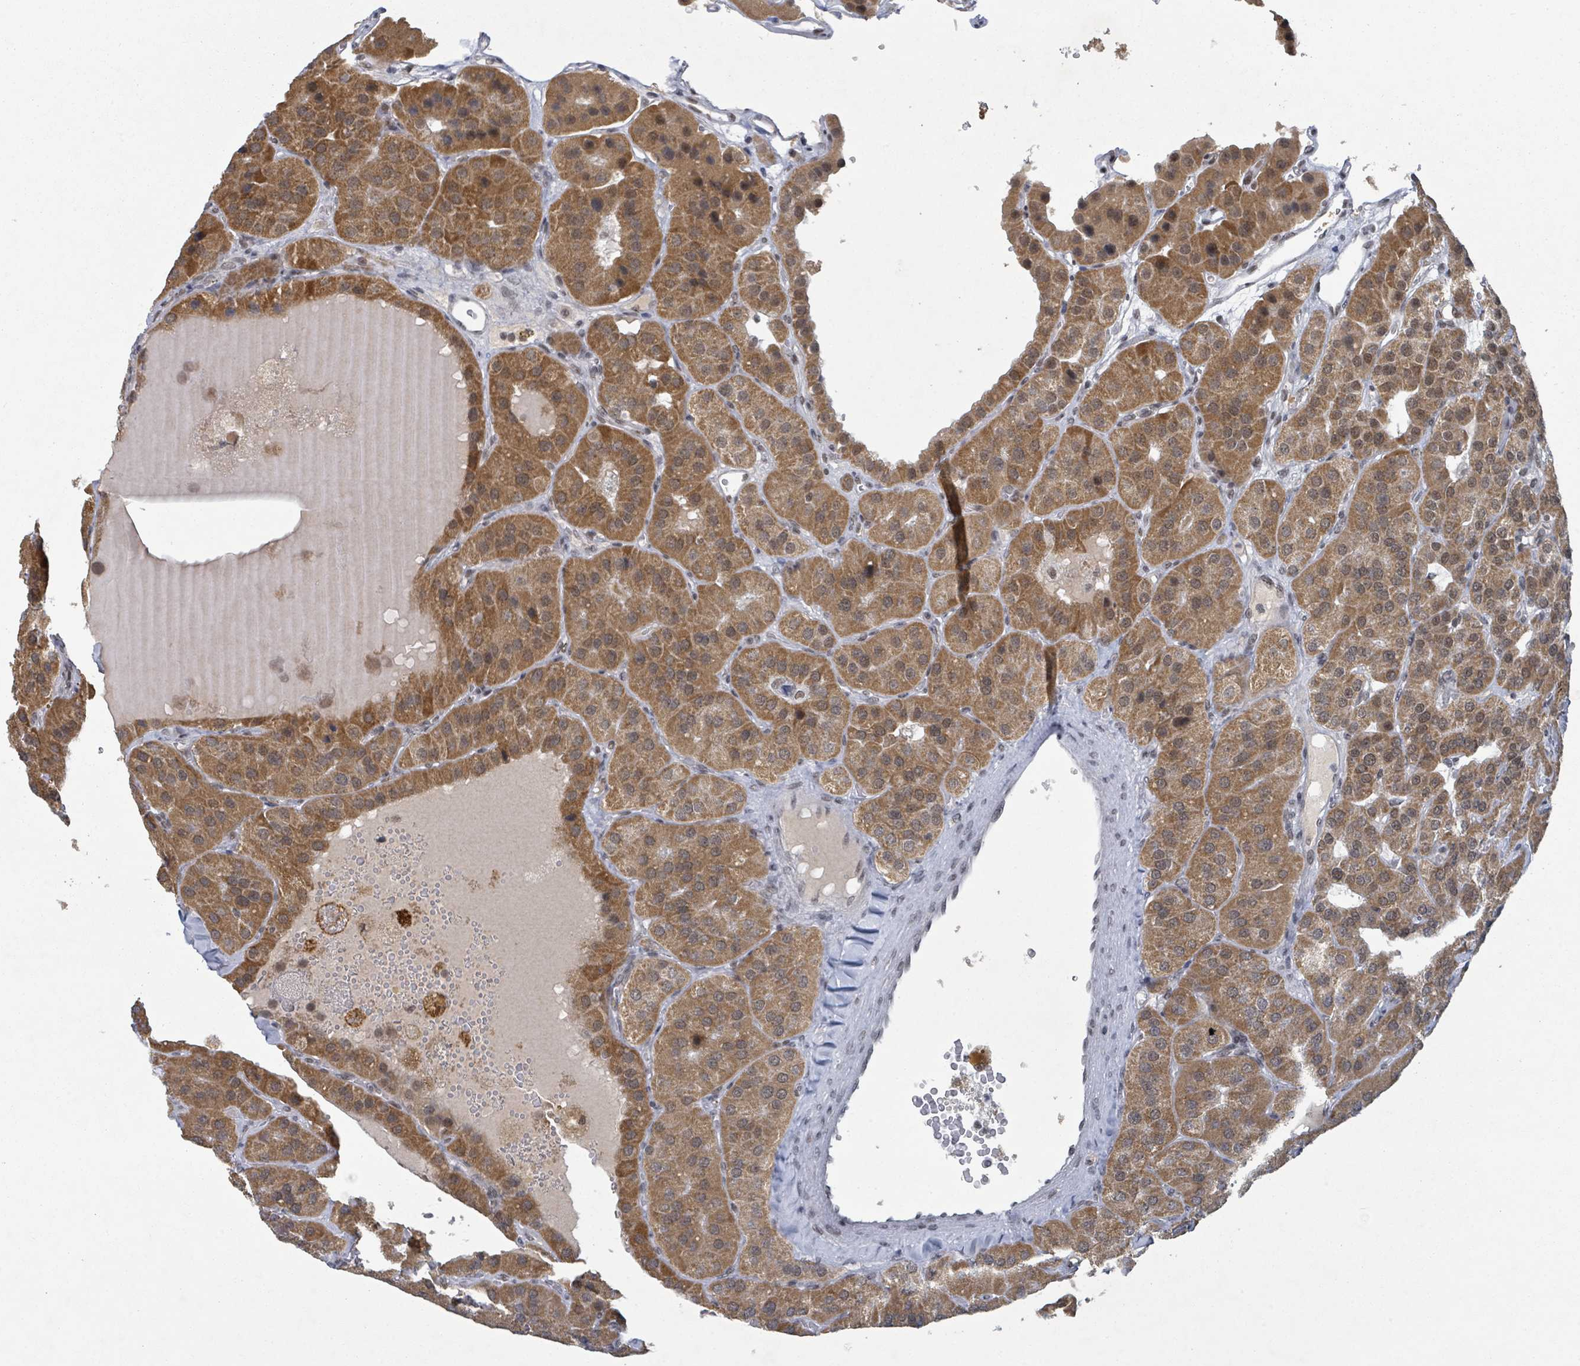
{"staining": {"intensity": "moderate", "quantity": ">75%", "location": "cytoplasmic/membranous"}, "tissue": "parathyroid gland", "cell_type": "Glandular cells", "image_type": "normal", "snomed": [{"axis": "morphology", "description": "Normal tissue, NOS"}, {"axis": "morphology", "description": "Adenoma, NOS"}, {"axis": "topography", "description": "Parathyroid gland"}], "caption": "Moderate cytoplasmic/membranous expression for a protein is present in about >75% of glandular cells of normal parathyroid gland using immunohistochemistry (IHC).", "gene": "BANP", "patient": {"sex": "female", "age": 86}}